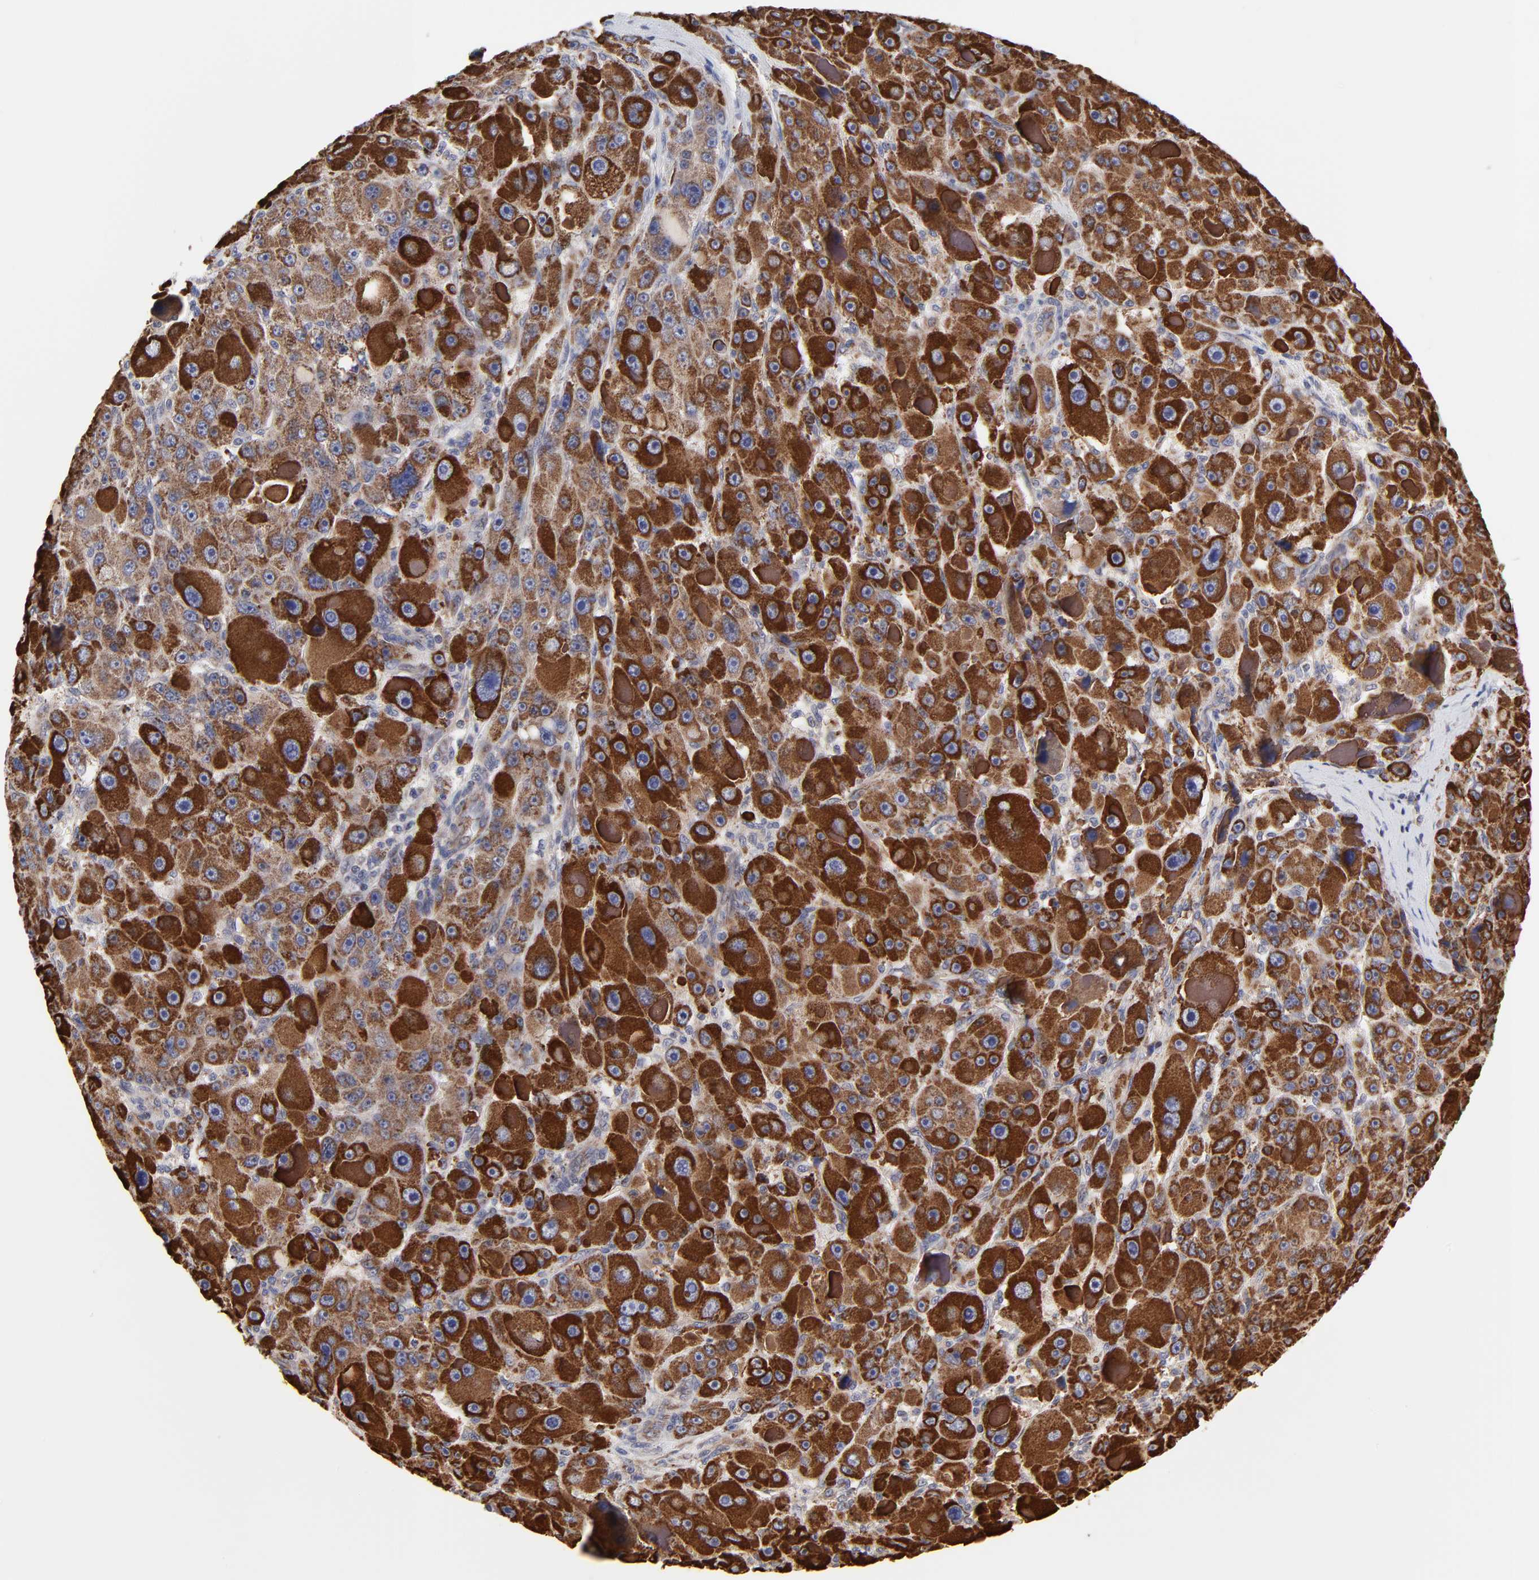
{"staining": {"intensity": "strong", "quantity": ">75%", "location": "cytoplasmic/membranous"}, "tissue": "liver cancer", "cell_type": "Tumor cells", "image_type": "cancer", "snomed": [{"axis": "morphology", "description": "Carcinoma, Hepatocellular, NOS"}, {"axis": "topography", "description": "Liver"}], "caption": "The immunohistochemical stain shows strong cytoplasmic/membranous staining in tumor cells of liver cancer (hepatocellular carcinoma) tissue. The staining is performed using DAB brown chromogen to label protein expression. The nuclei are counter-stained blue using hematoxylin.", "gene": "ZNF550", "patient": {"sex": "male", "age": 76}}